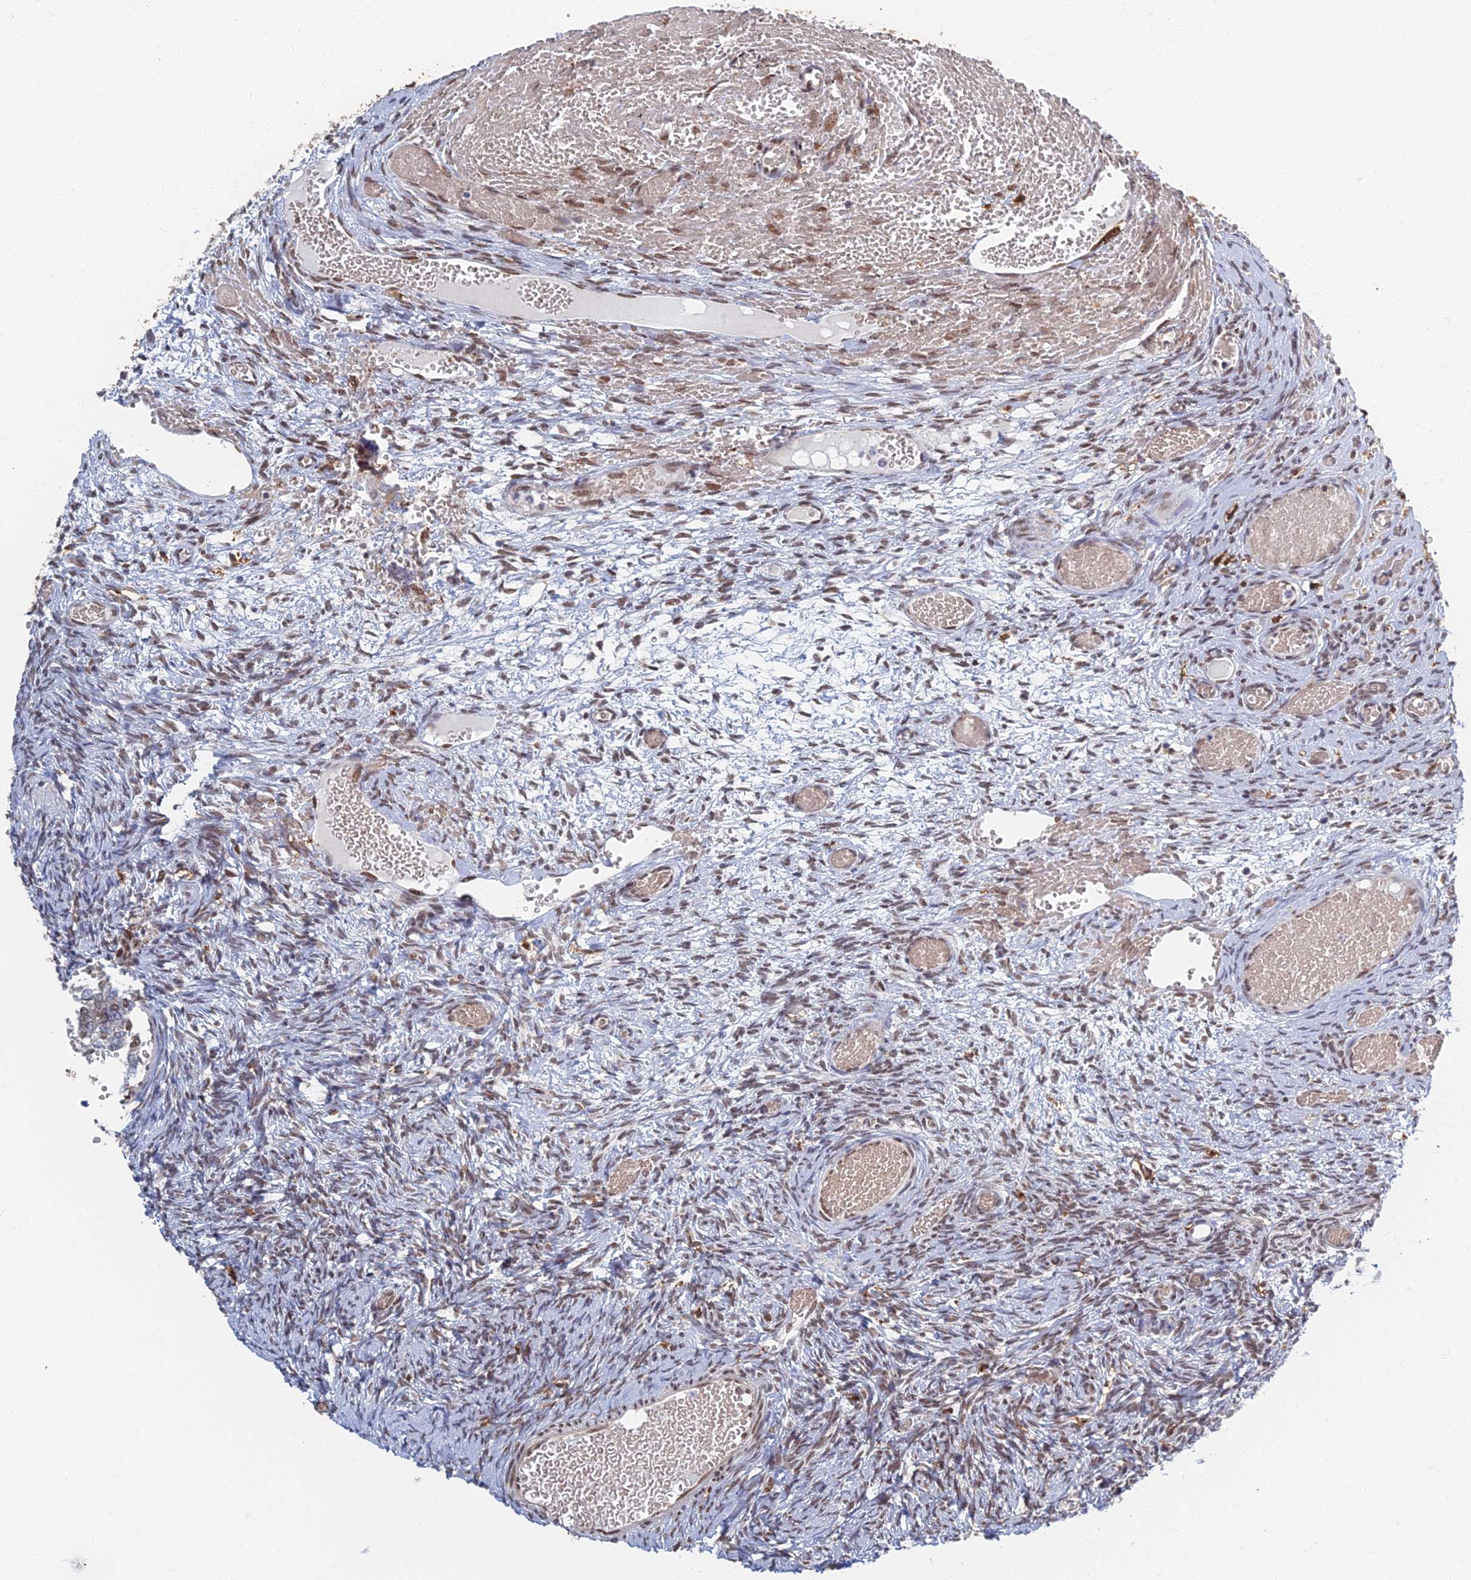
{"staining": {"intensity": "moderate", "quantity": "25%-75%", "location": "nuclear"}, "tissue": "ovary", "cell_type": "Ovarian stroma cells", "image_type": "normal", "snomed": [{"axis": "morphology", "description": "Adenocarcinoma, NOS"}, {"axis": "topography", "description": "Endometrium"}], "caption": "Ovary stained for a protein (brown) shows moderate nuclear positive staining in about 25%-75% of ovarian stroma cells.", "gene": "GPATCH1", "patient": {"sex": "female", "age": 32}}